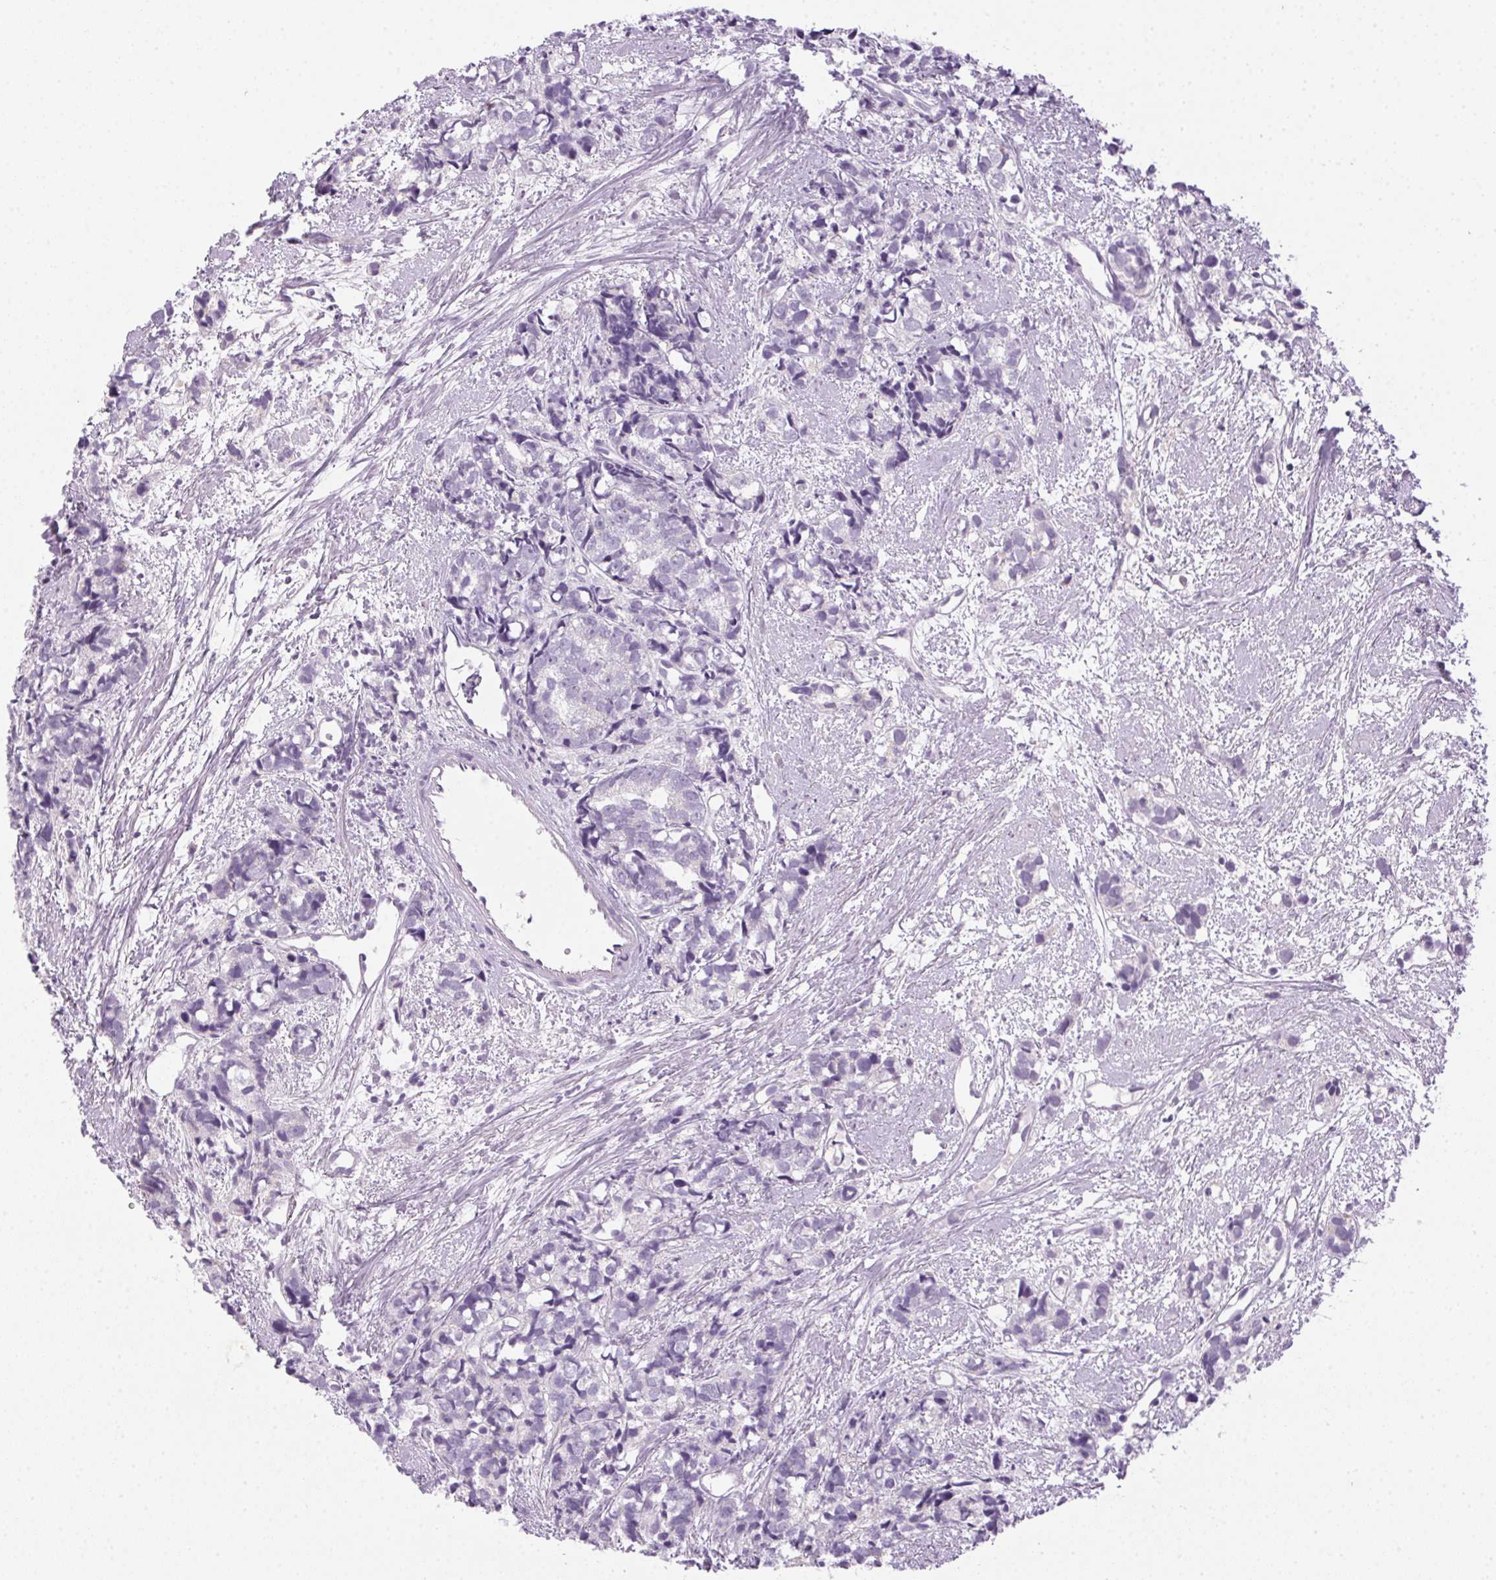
{"staining": {"intensity": "negative", "quantity": "none", "location": "none"}, "tissue": "prostate cancer", "cell_type": "Tumor cells", "image_type": "cancer", "snomed": [{"axis": "morphology", "description": "Adenocarcinoma, High grade"}, {"axis": "topography", "description": "Prostate"}], "caption": "The immunohistochemistry photomicrograph has no significant positivity in tumor cells of prostate cancer (adenocarcinoma (high-grade)) tissue.", "gene": "POPDC2", "patient": {"sex": "male", "age": 77}}